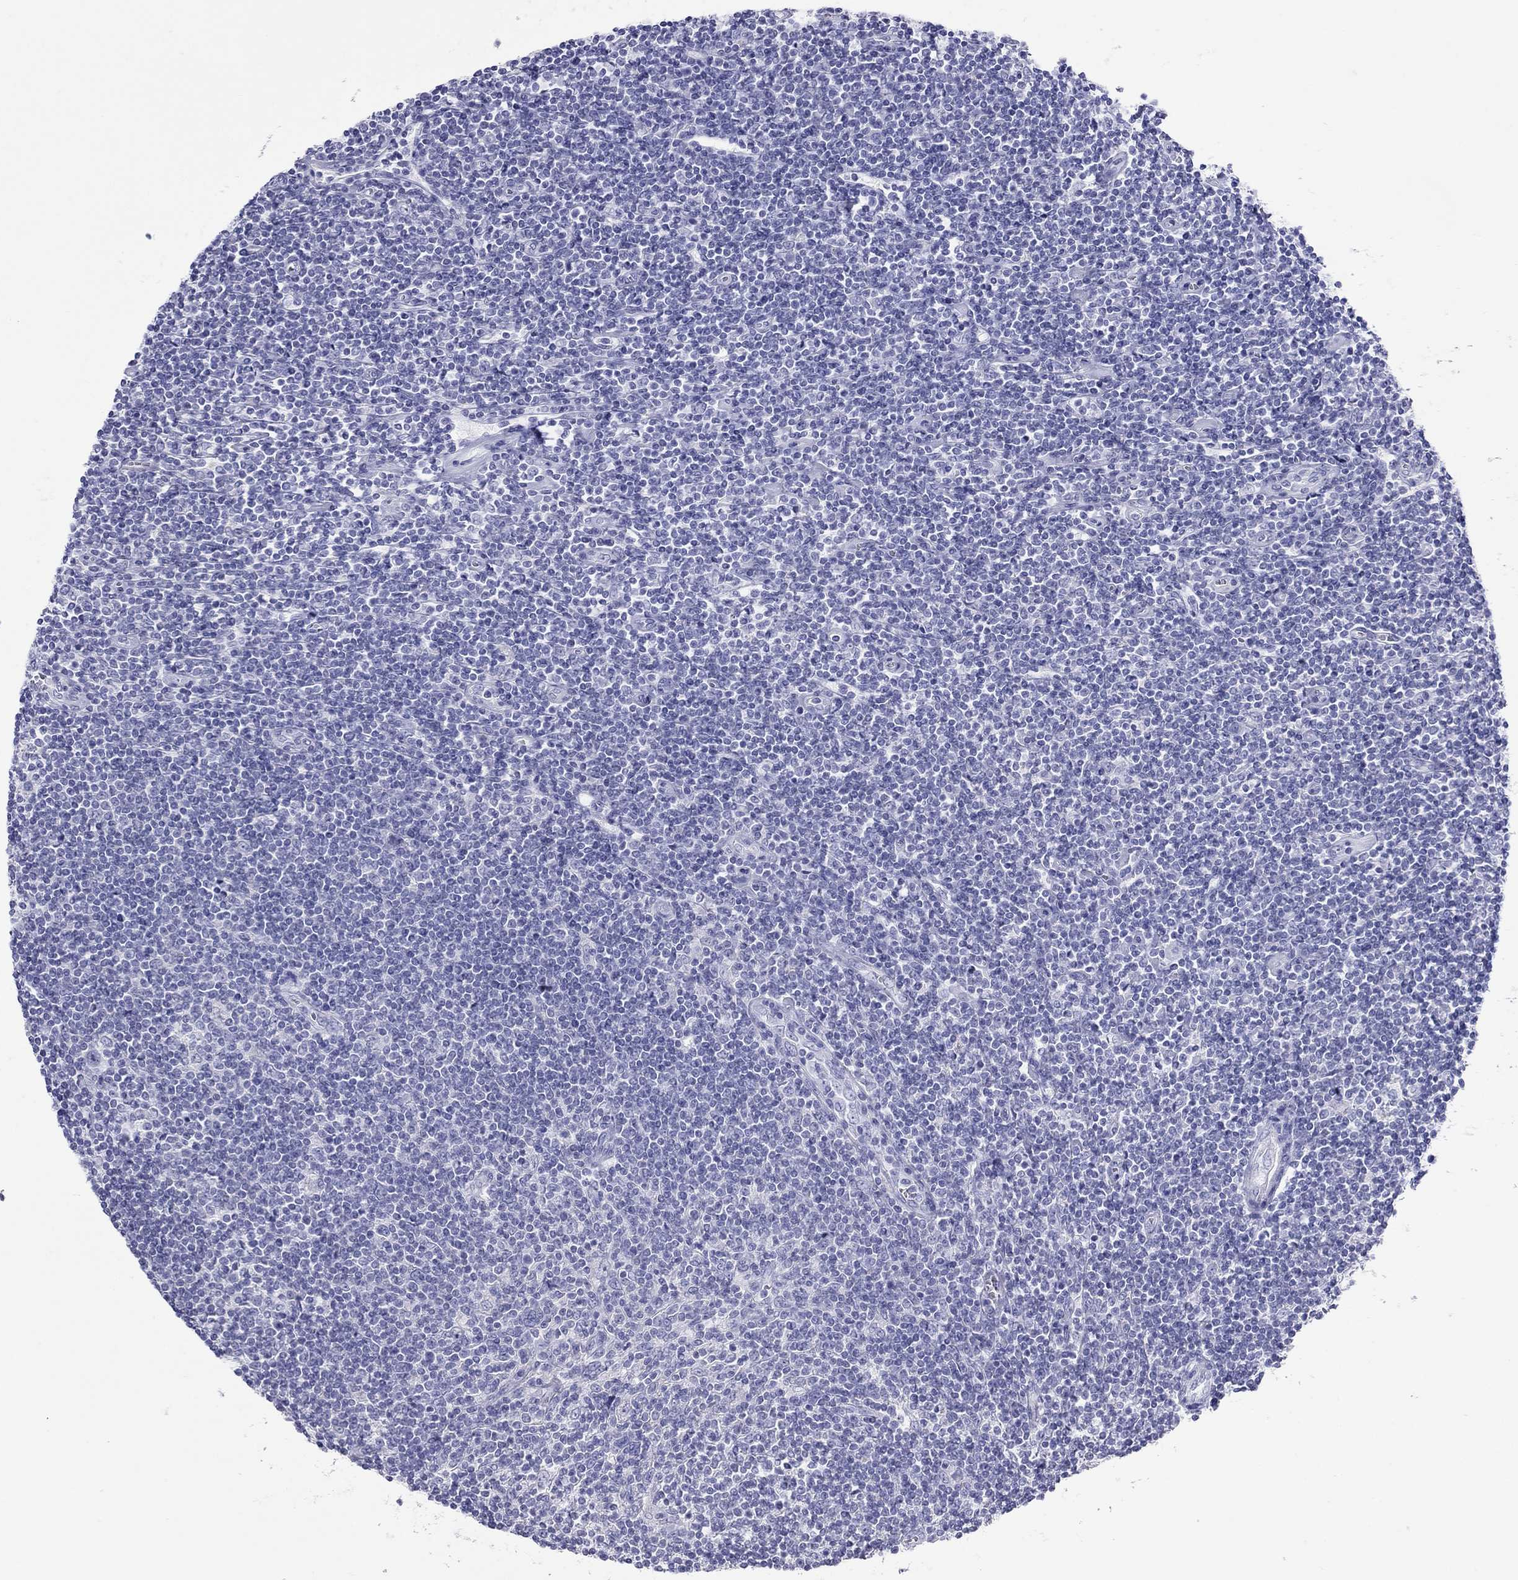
{"staining": {"intensity": "negative", "quantity": "none", "location": "none"}, "tissue": "lymphoma", "cell_type": "Tumor cells", "image_type": "cancer", "snomed": [{"axis": "morphology", "description": "Hodgkin's disease, NOS"}, {"axis": "topography", "description": "Lymph node"}], "caption": "An IHC histopathology image of lymphoma is shown. There is no staining in tumor cells of lymphoma.", "gene": "DPY19L2", "patient": {"sex": "male", "age": 40}}